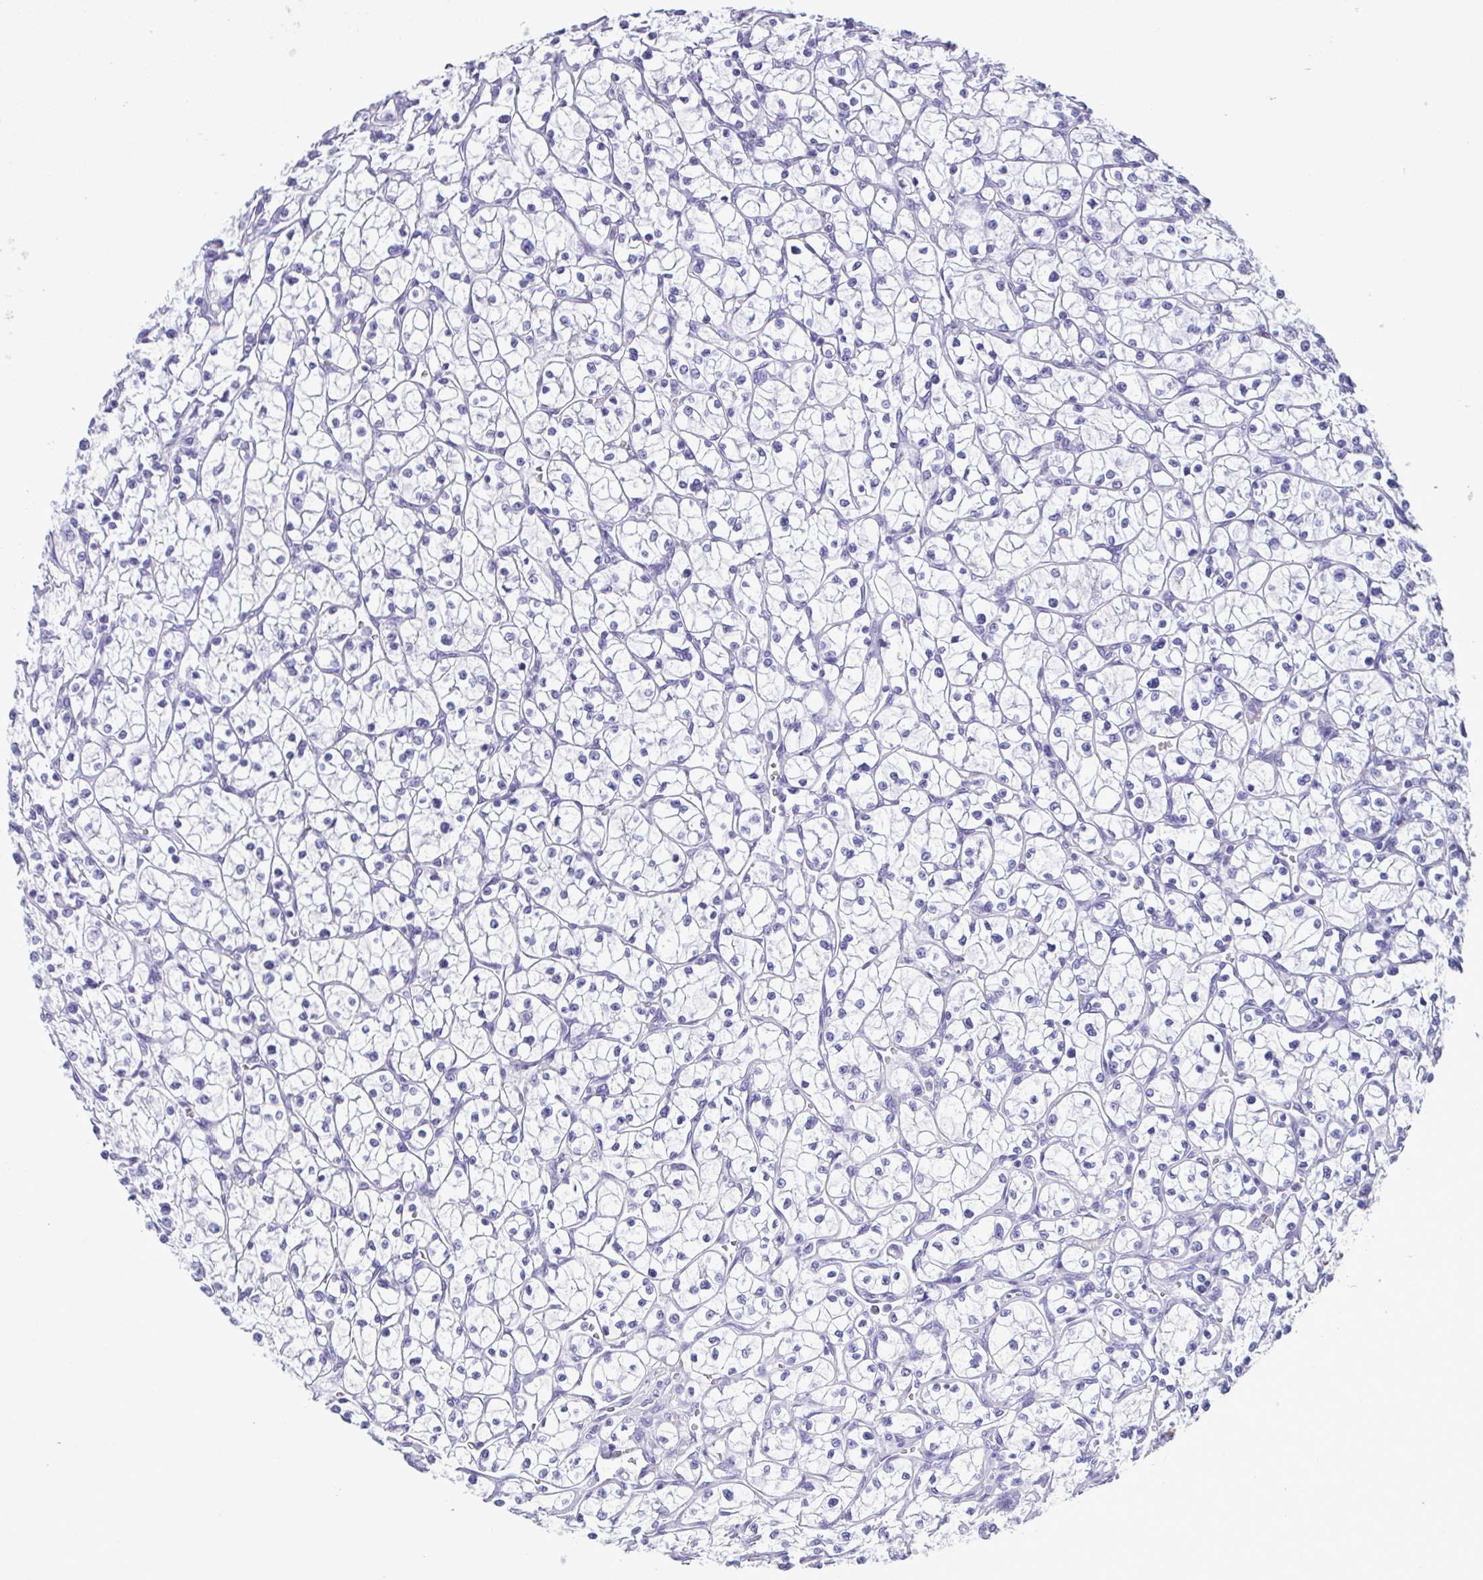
{"staining": {"intensity": "negative", "quantity": "none", "location": "none"}, "tissue": "renal cancer", "cell_type": "Tumor cells", "image_type": "cancer", "snomed": [{"axis": "morphology", "description": "Adenocarcinoma, NOS"}, {"axis": "topography", "description": "Kidney"}], "caption": "Immunohistochemistry (IHC) histopathology image of human renal cancer stained for a protein (brown), which exhibits no staining in tumor cells.", "gene": "CBY2", "patient": {"sex": "female", "age": 64}}